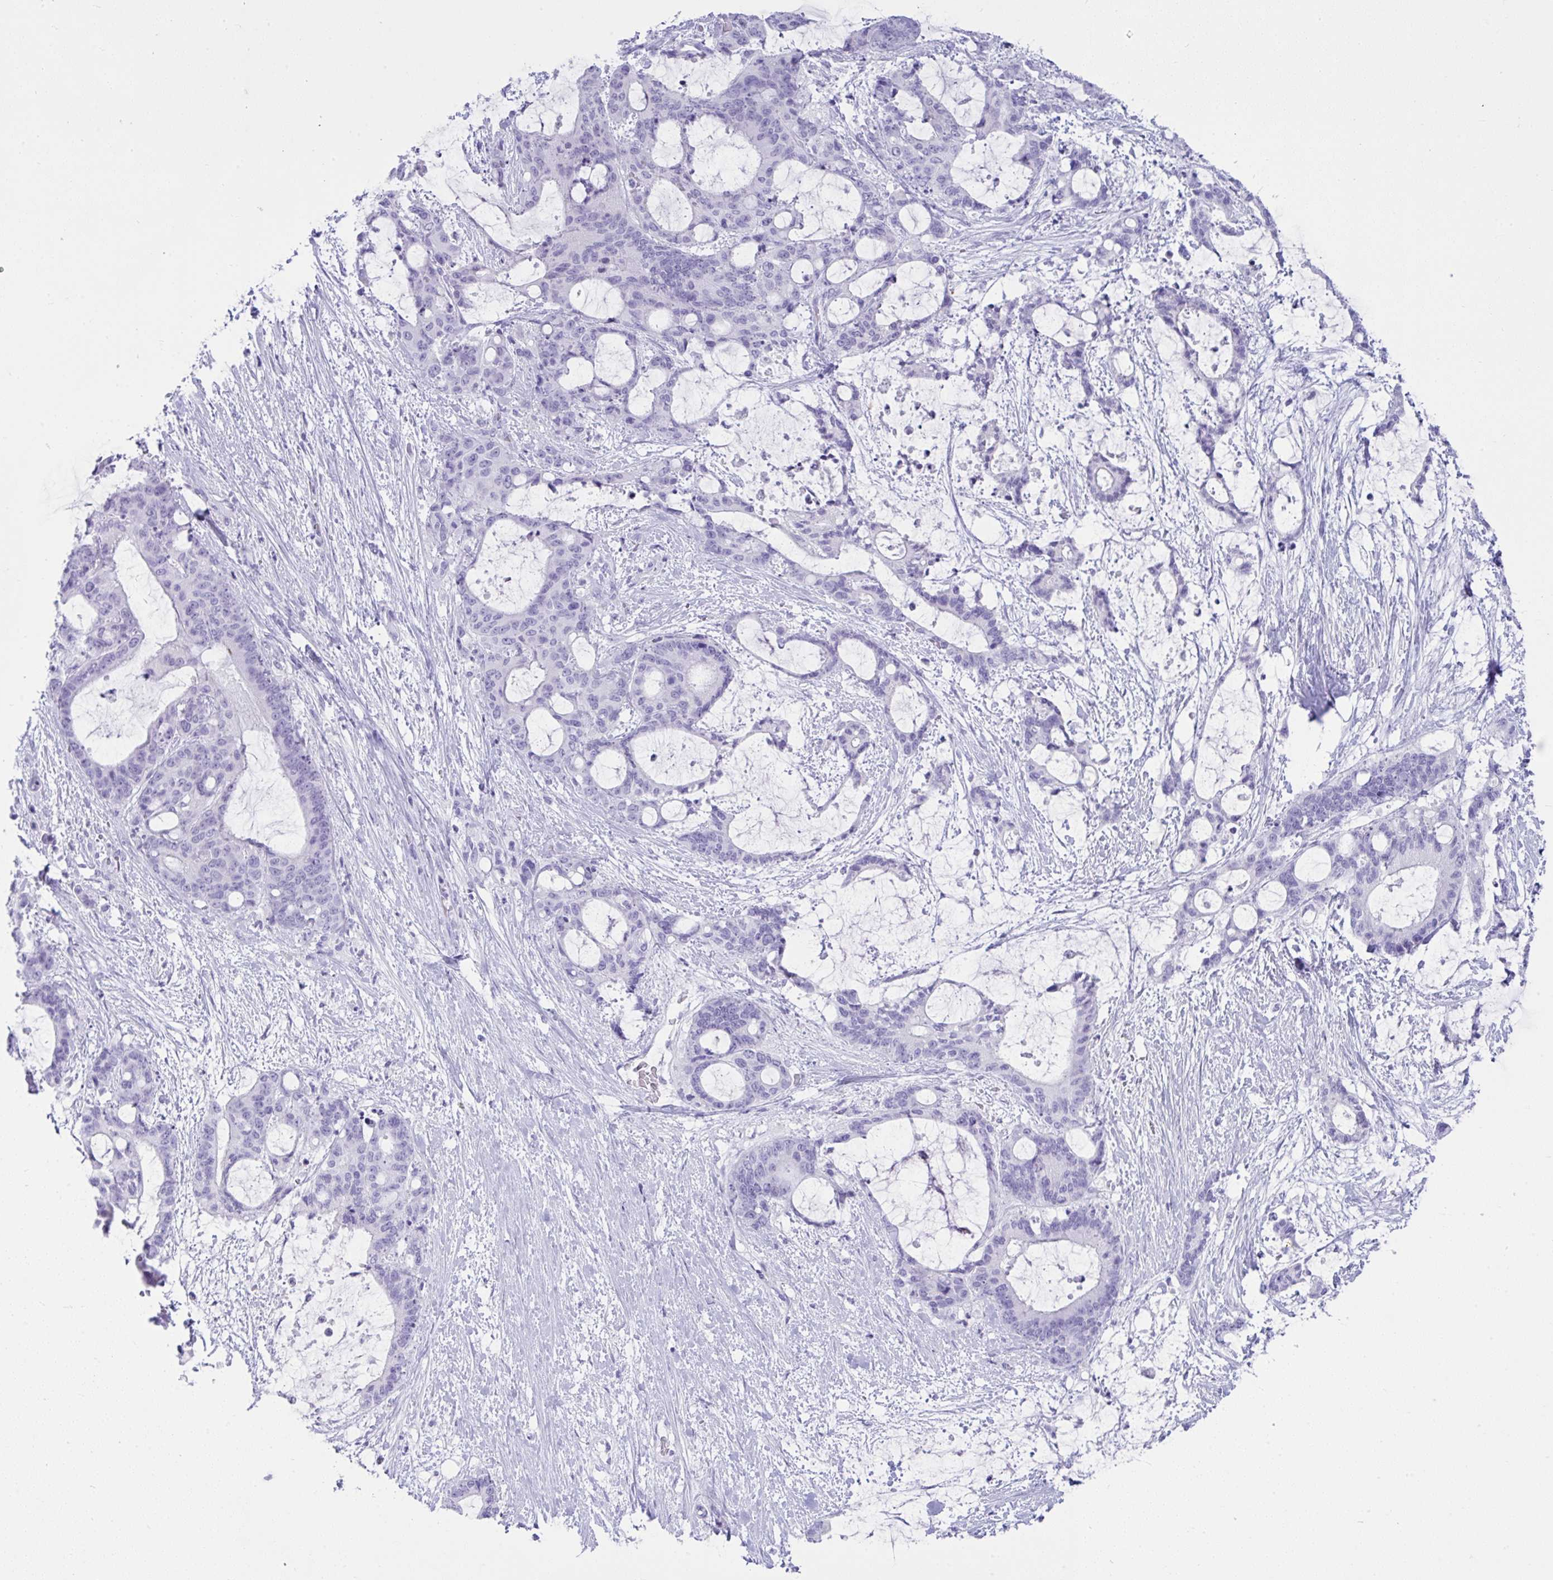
{"staining": {"intensity": "negative", "quantity": "none", "location": "none"}, "tissue": "liver cancer", "cell_type": "Tumor cells", "image_type": "cancer", "snomed": [{"axis": "morphology", "description": "Normal tissue, NOS"}, {"axis": "morphology", "description": "Cholangiocarcinoma"}, {"axis": "topography", "description": "Liver"}, {"axis": "topography", "description": "Peripheral nerve tissue"}], "caption": "Cholangiocarcinoma (liver) was stained to show a protein in brown. There is no significant expression in tumor cells.", "gene": "PSCA", "patient": {"sex": "female", "age": 73}}